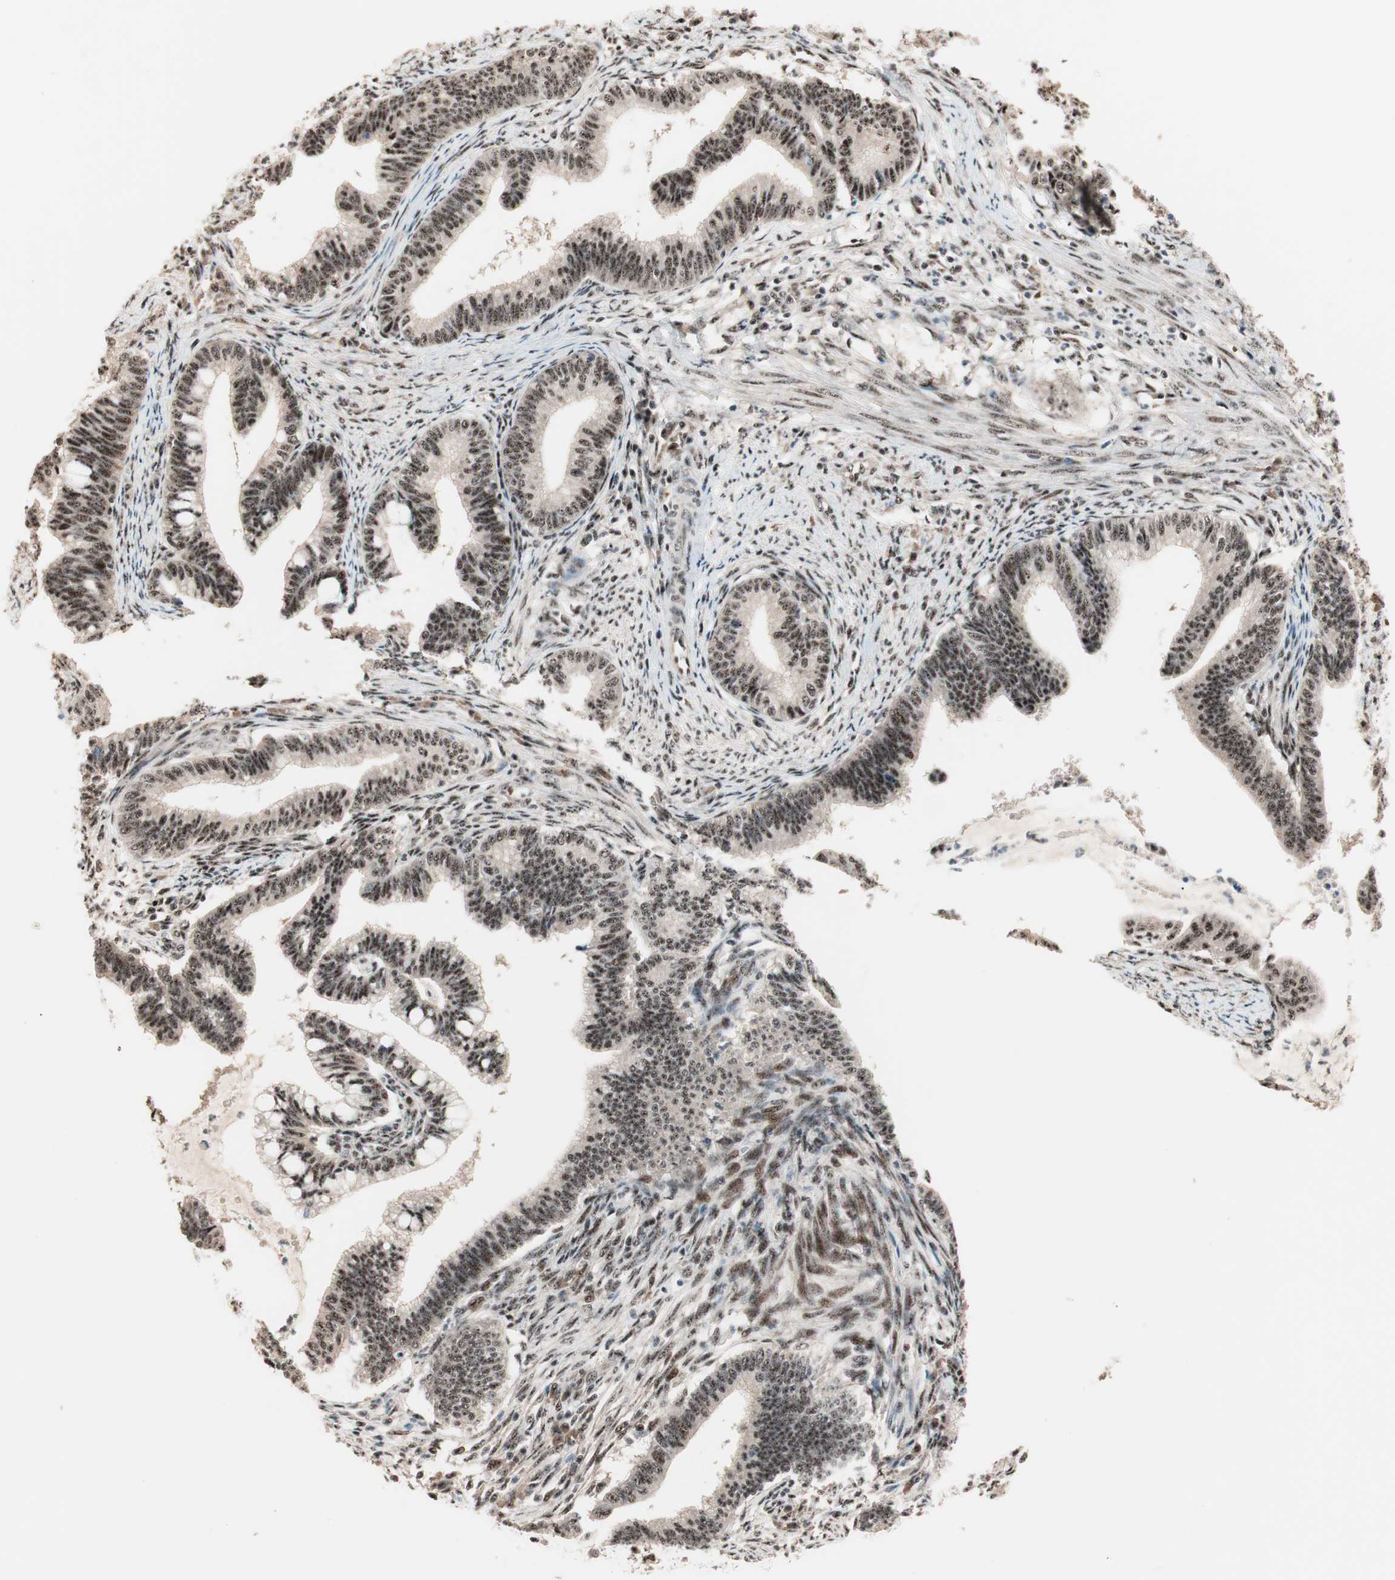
{"staining": {"intensity": "moderate", "quantity": ">75%", "location": "nuclear"}, "tissue": "cervical cancer", "cell_type": "Tumor cells", "image_type": "cancer", "snomed": [{"axis": "morphology", "description": "Adenocarcinoma, NOS"}, {"axis": "topography", "description": "Cervix"}], "caption": "Cervical cancer stained with a protein marker shows moderate staining in tumor cells.", "gene": "NR5A2", "patient": {"sex": "female", "age": 36}}